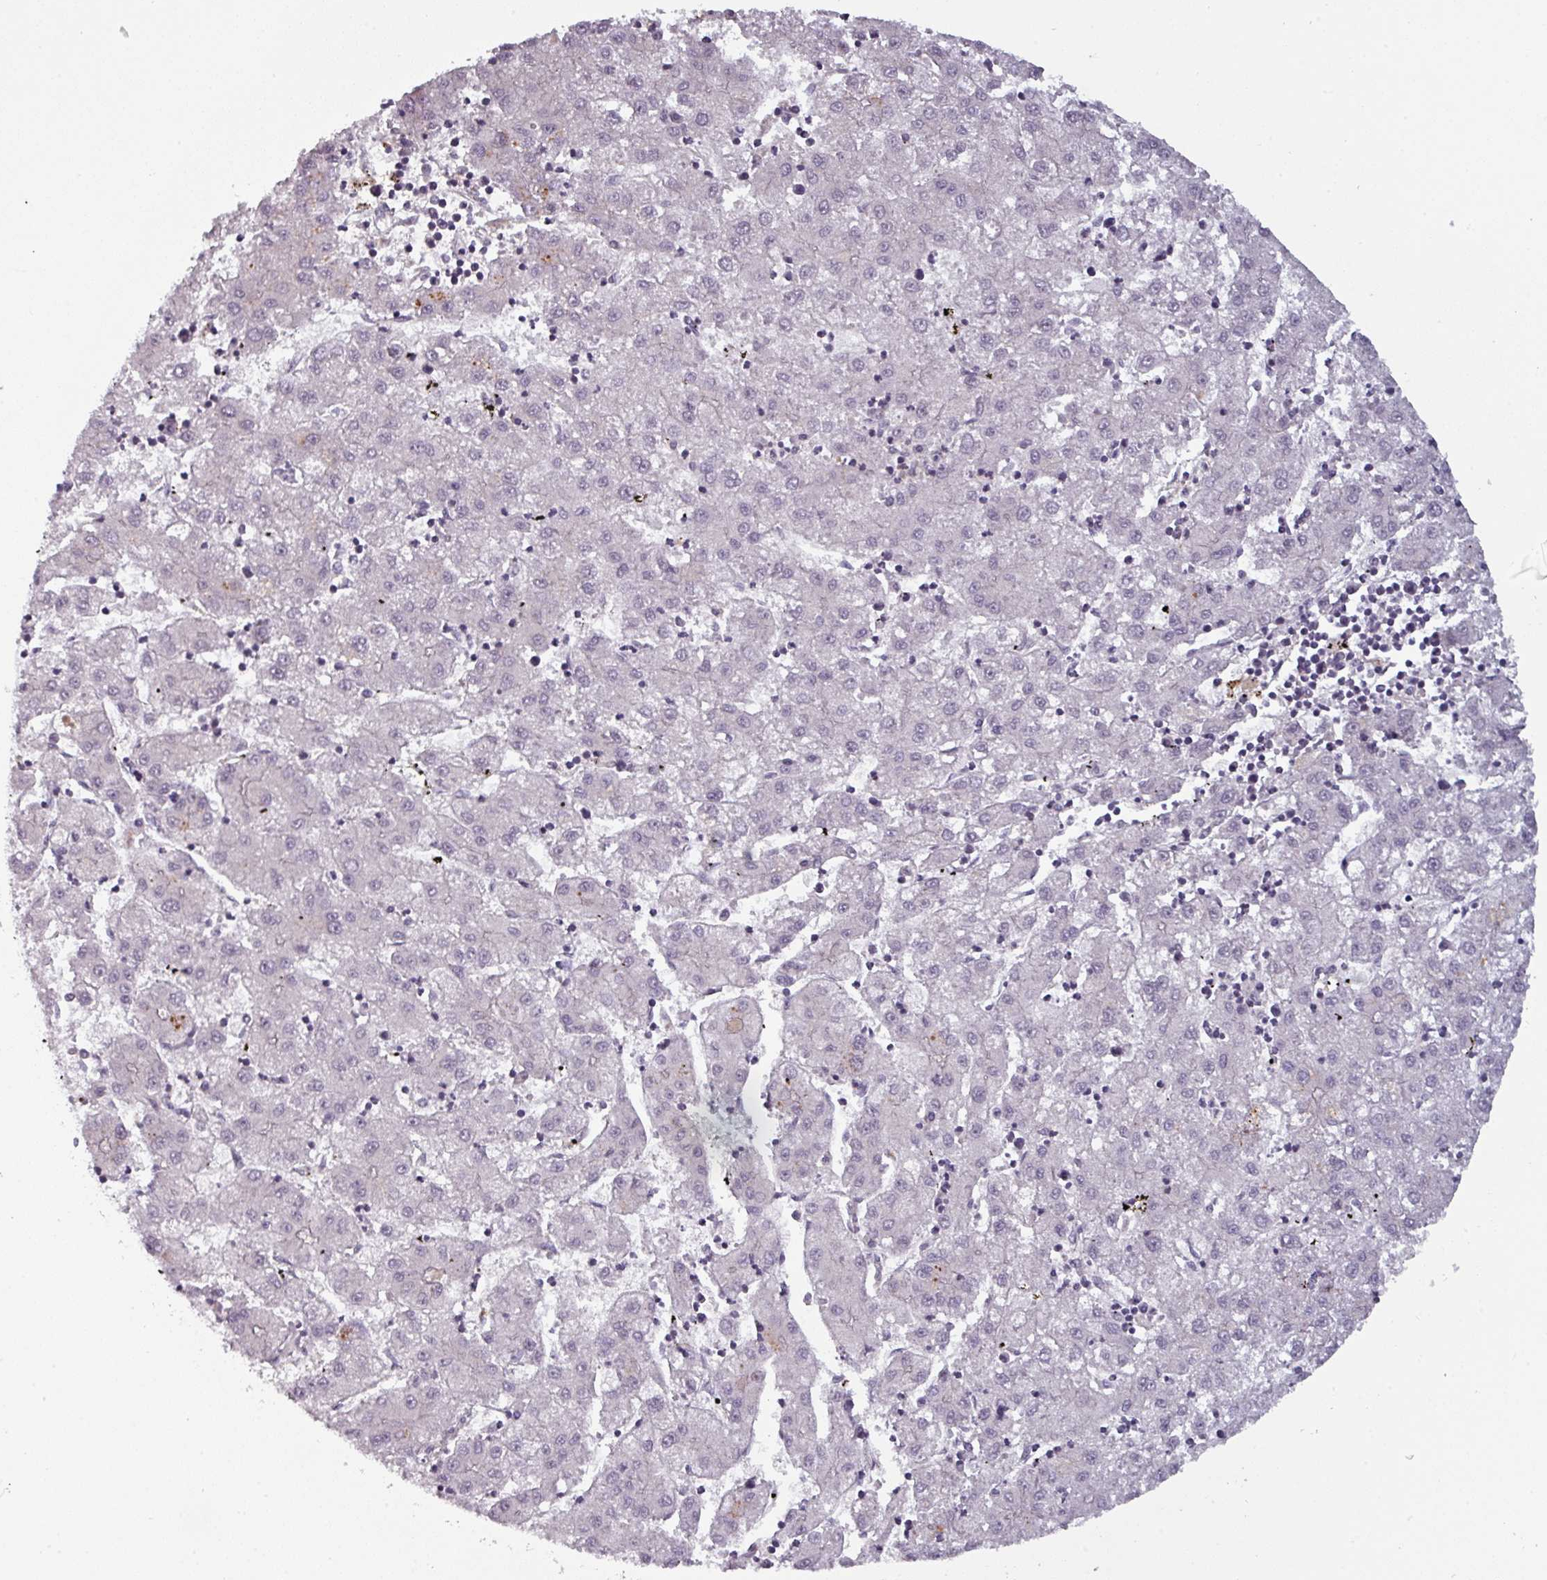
{"staining": {"intensity": "negative", "quantity": "none", "location": "none"}, "tissue": "liver cancer", "cell_type": "Tumor cells", "image_type": "cancer", "snomed": [{"axis": "morphology", "description": "Carcinoma, Hepatocellular, NOS"}, {"axis": "topography", "description": "Liver"}], "caption": "This is an immunohistochemistry image of liver hepatocellular carcinoma. There is no staining in tumor cells.", "gene": "TMEFF1", "patient": {"sex": "male", "age": 72}}